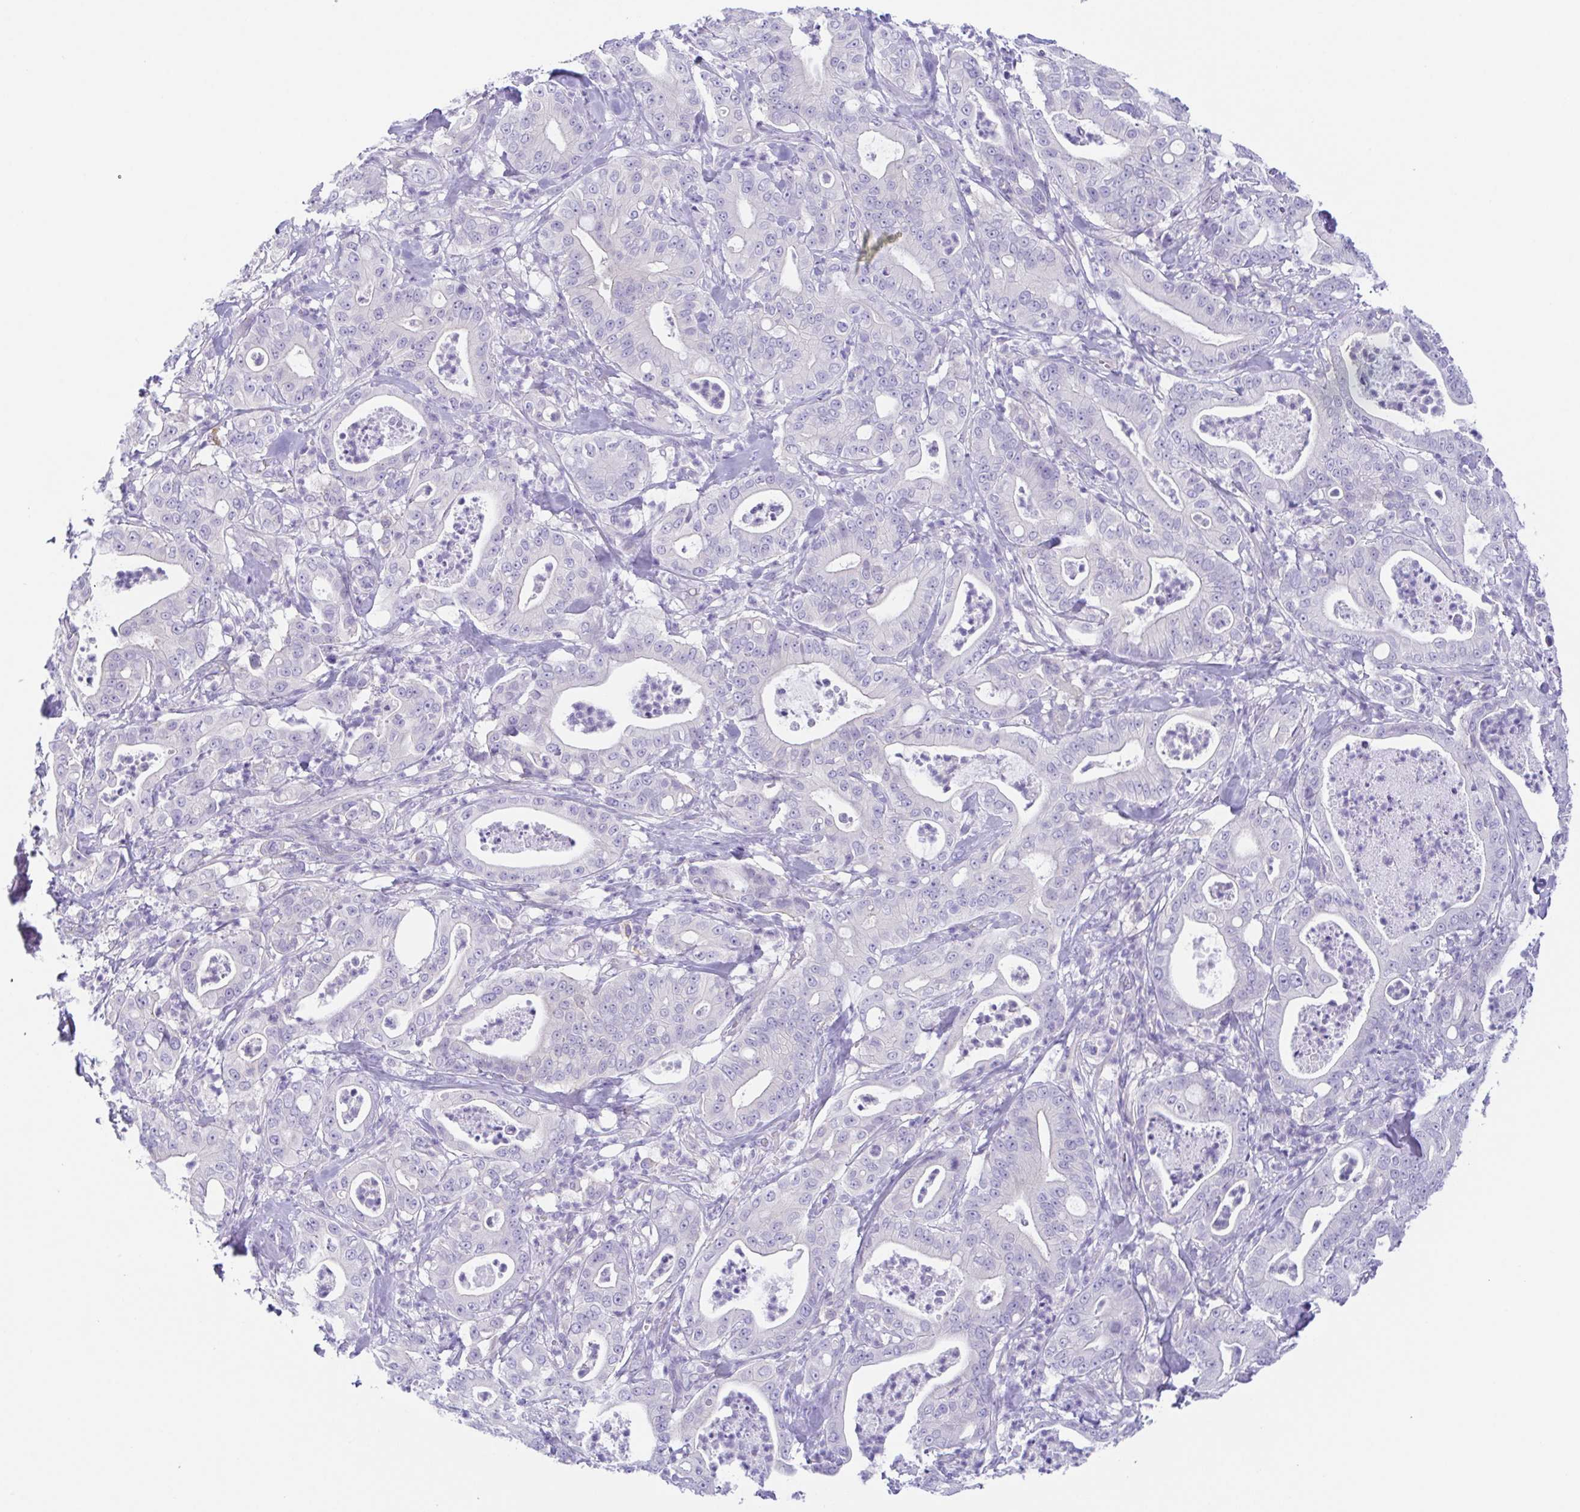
{"staining": {"intensity": "negative", "quantity": "none", "location": "none"}, "tissue": "pancreatic cancer", "cell_type": "Tumor cells", "image_type": "cancer", "snomed": [{"axis": "morphology", "description": "Adenocarcinoma, NOS"}, {"axis": "topography", "description": "Pancreas"}], "caption": "Immunohistochemical staining of pancreatic cancer shows no significant expression in tumor cells.", "gene": "KRTDAP", "patient": {"sex": "male", "age": 71}}